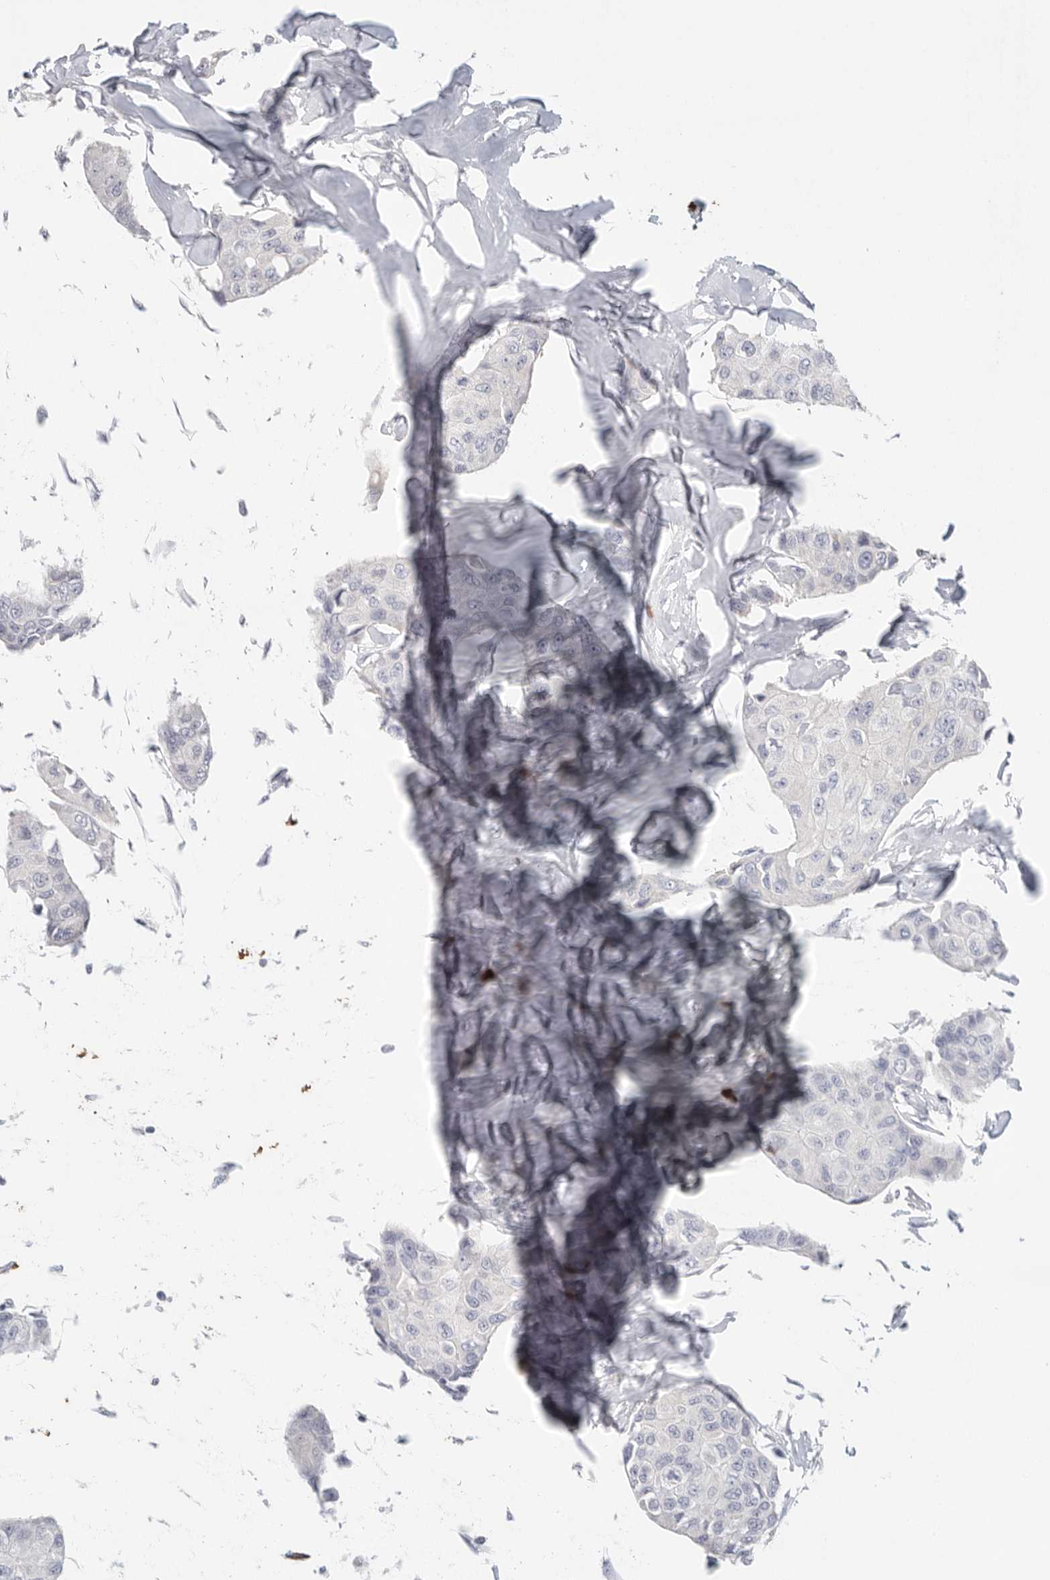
{"staining": {"intensity": "negative", "quantity": "none", "location": "none"}, "tissue": "breast cancer", "cell_type": "Tumor cells", "image_type": "cancer", "snomed": [{"axis": "morphology", "description": "Duct carcinoma"}, {"axis": "topography", "description": "Breast"}], "caption": "This photomicrograph is of breast infiltrating ductal carcinoma stained with immunohistochemistry (IHC) to label a protein in brown with the nuclei are counter-stained blue. There is no staining in tumor cells.", "gene": "TMEM69", "patient": {"sex": "female", "age": 80}}